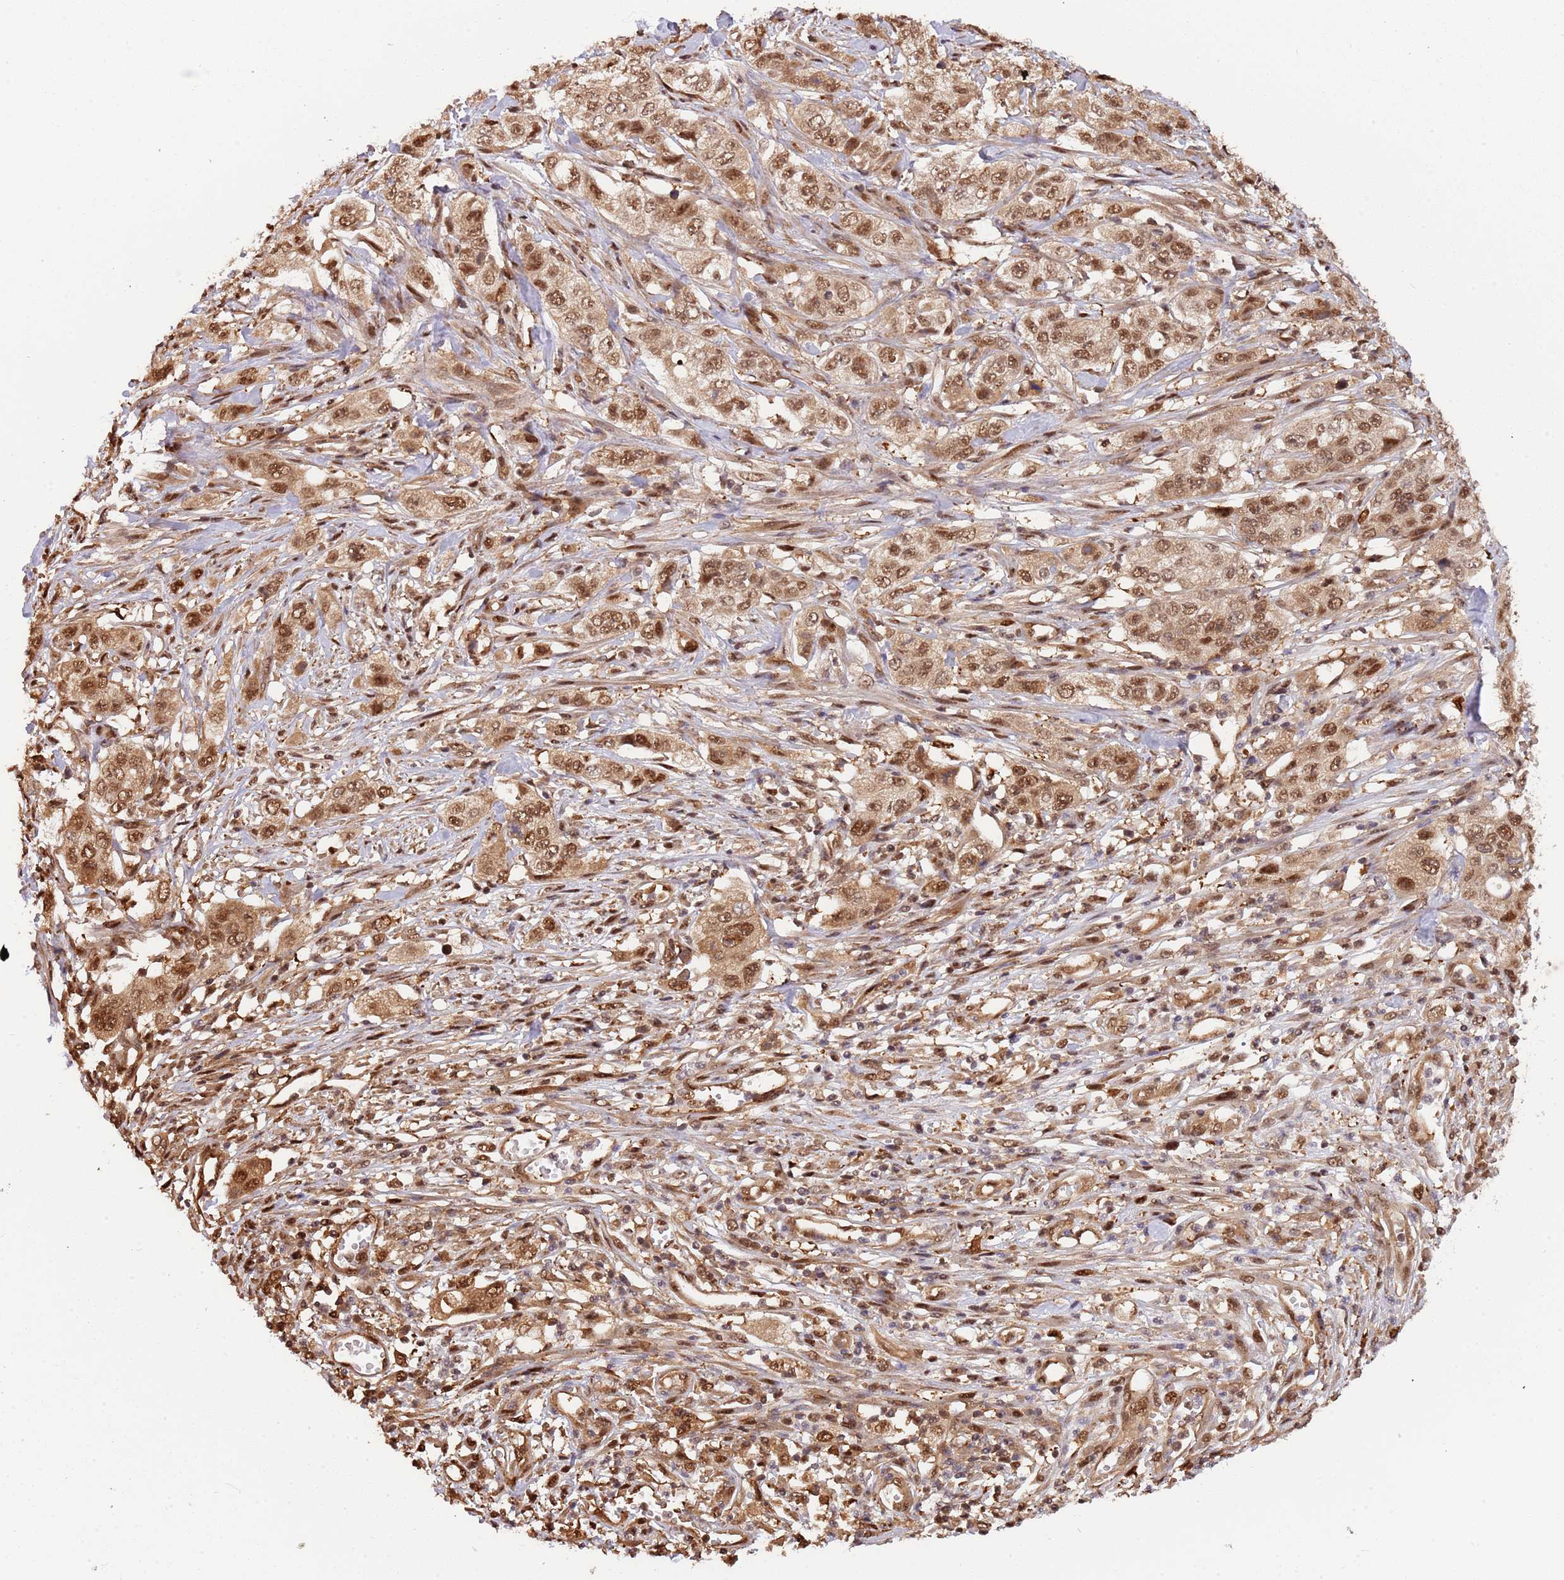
{"staining": {"intensity": "moderate", "quantity": ">75%", "location": "cytoplasmic/membranous,nuclear"}, "tissue": "stomach cancer", "cell_type": "Tumor cells", "image_type": "cancer", "snomed": [{"axis": "morphology", "description": "Adenocarcinoma, NOS"}, {"axis": "topography", "description": "Stomach, upper"}], "caption": "Stomach cancer (adenocarcinoma) stained with immunohistochemistry shows moderate cytoplasmic/membranous and nuclear staining in approximately >75% of tumor cells. Nuclei are stained in blue.", "gene": "PLSCR5", "patient": {"sex": "male", "age": 62}}